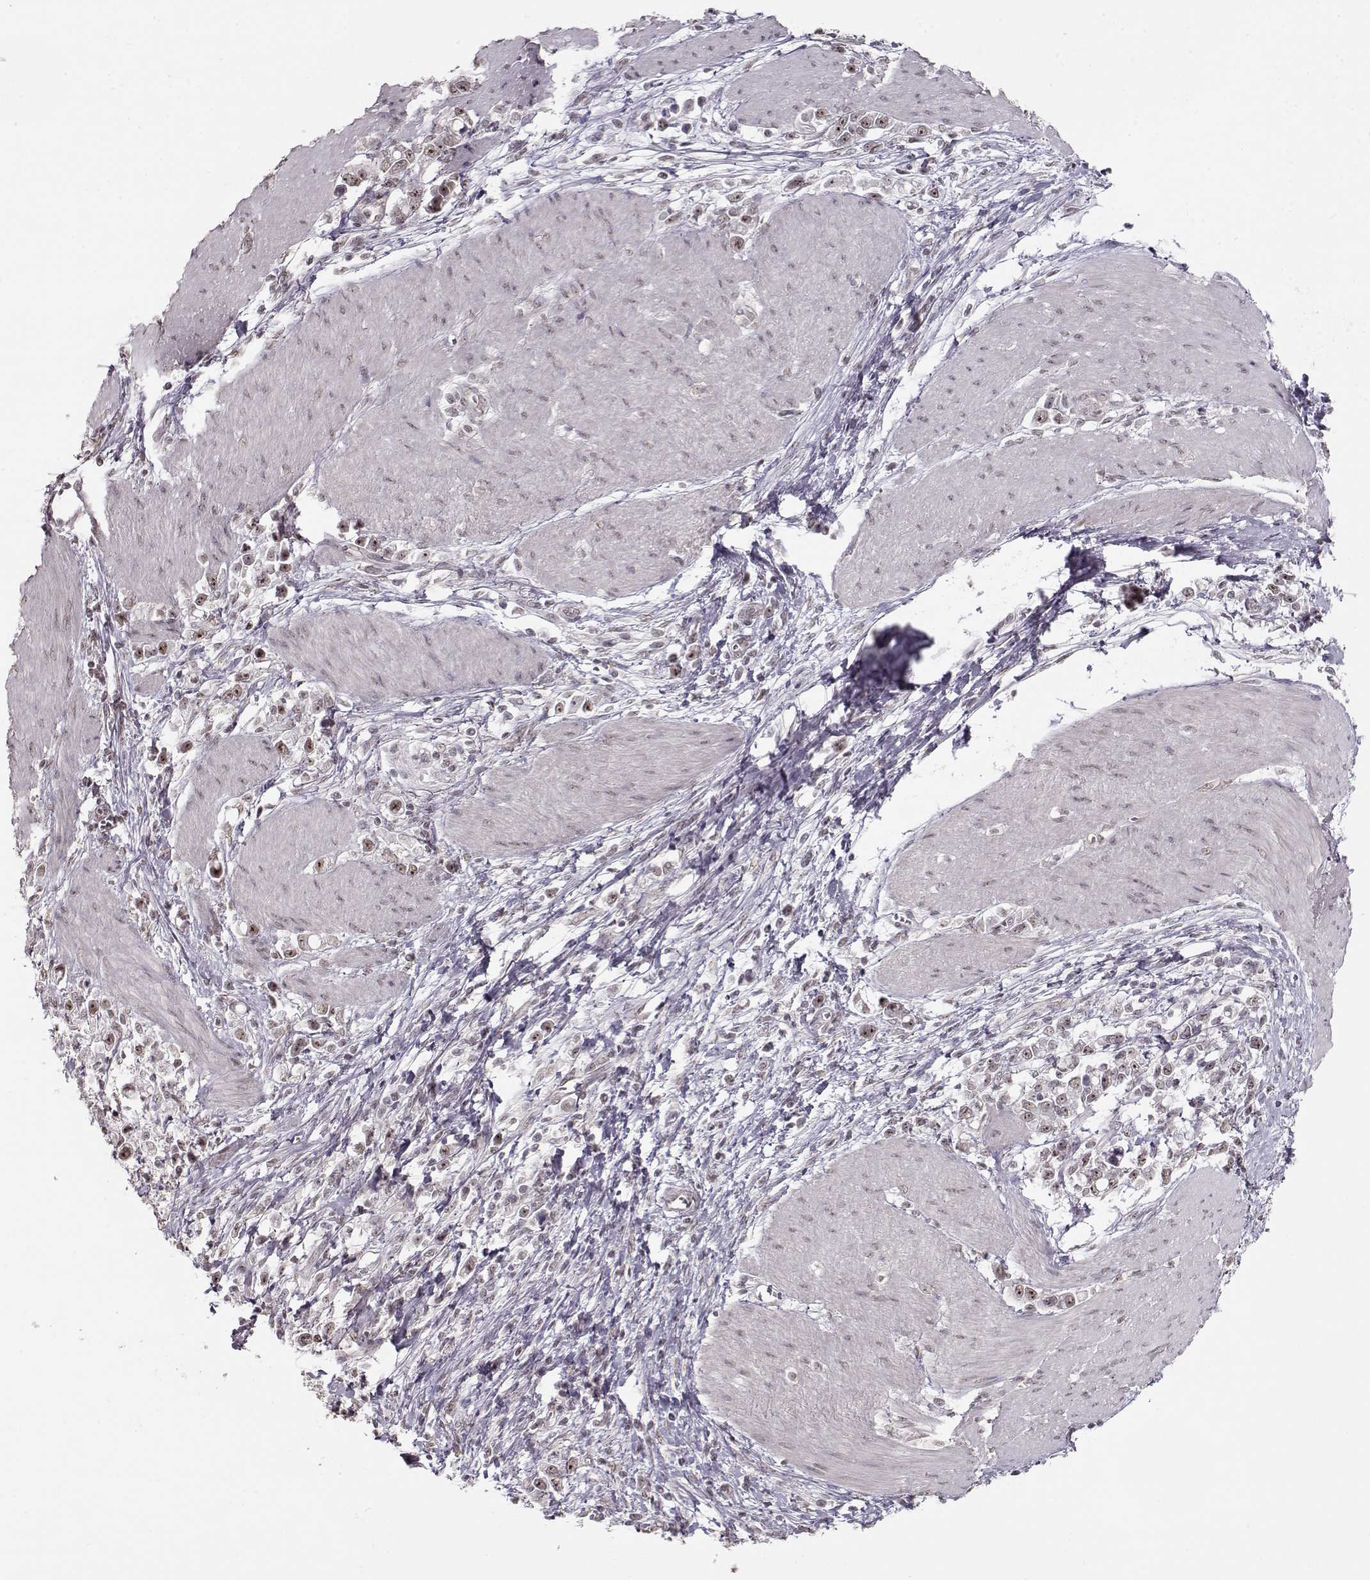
{"staining": {"intensity": "moderate", "quantity": ">75%", "location": "nuclear"}, "tissue": "stomach cancer", "cell_type": "Tumor cells", "image_type": "cancer", "snomed": [{"axis": "morphology", "description": "Adenocarcinoma, NOS"}, {"axis": "topography", "description": "Stomach"}], "caption": "Immunohistochemistry (IHC) of human stomach adenocarcinoma reveals medium levels of moderate nuclear positivity in approximately >75% of tumor cells.", "gene": "PCP4", "patient": {"sex": "male", "age": 63}}